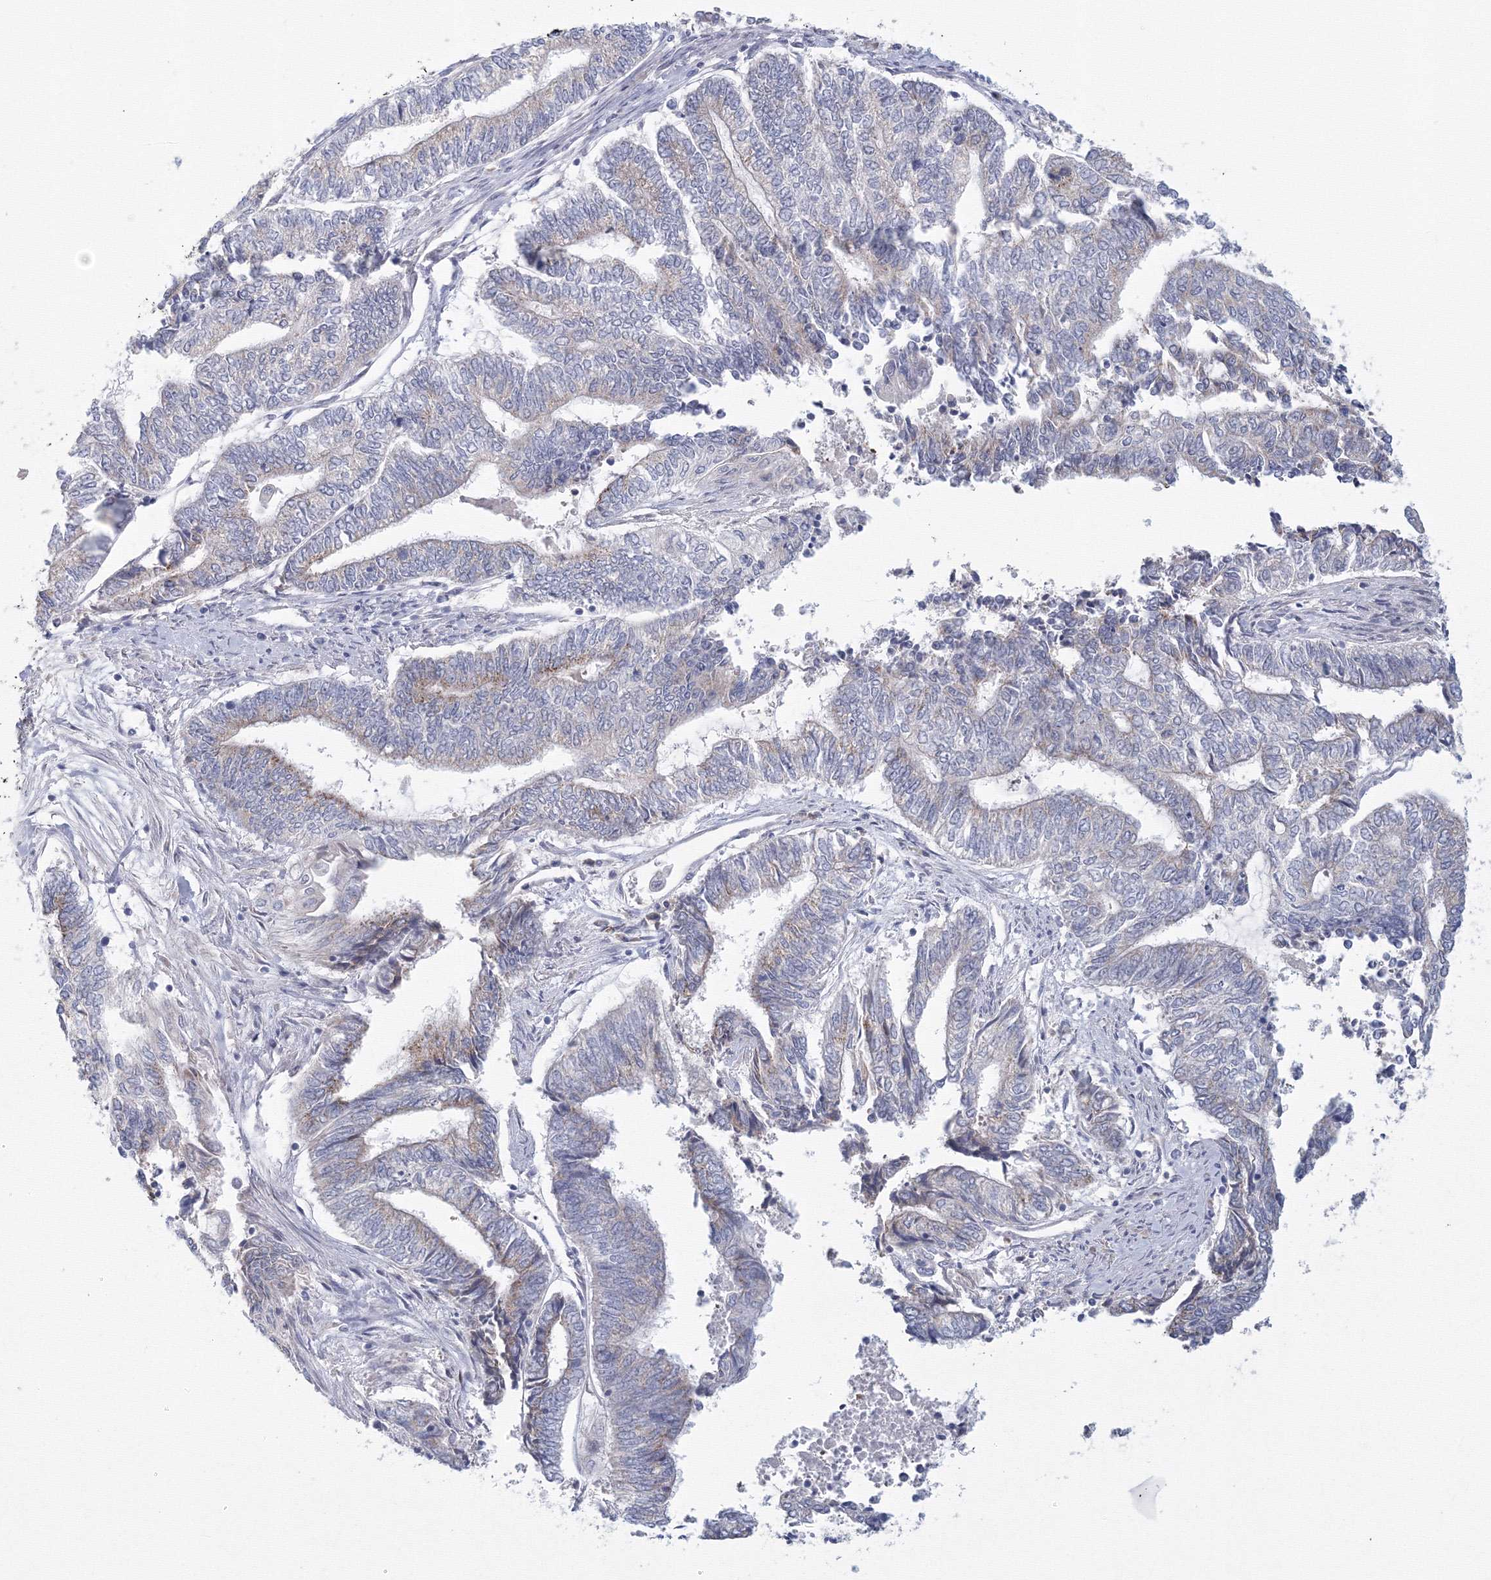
{"staining": {"intensity": "moderate", "quantity": "<25%", "location": "cytoplasmic/membranous"}, "tissue": "endometrial cancer", "cell_type": "Tumor cells", "image_type": "cancer", "snomed": [{"axis": "morphology", "description": "Adenocarcinoma, NOS"}, {"axis": "topography", "description": "Uterus"}, {"axis": "topography", "description": "Endometrium"}], "caption": "Protein staining shows moderate cytoplasmic/membranous positivity in about <25% of tumor cells in endometrial cancer (adenocarcinoma). The staining is performed using DAB brown chromogen to label protein expression. The nuclei are counter-stained blue using hematoxylin.", "gene": "TACC2", "patient": {"sex": "female", "age": 70}}